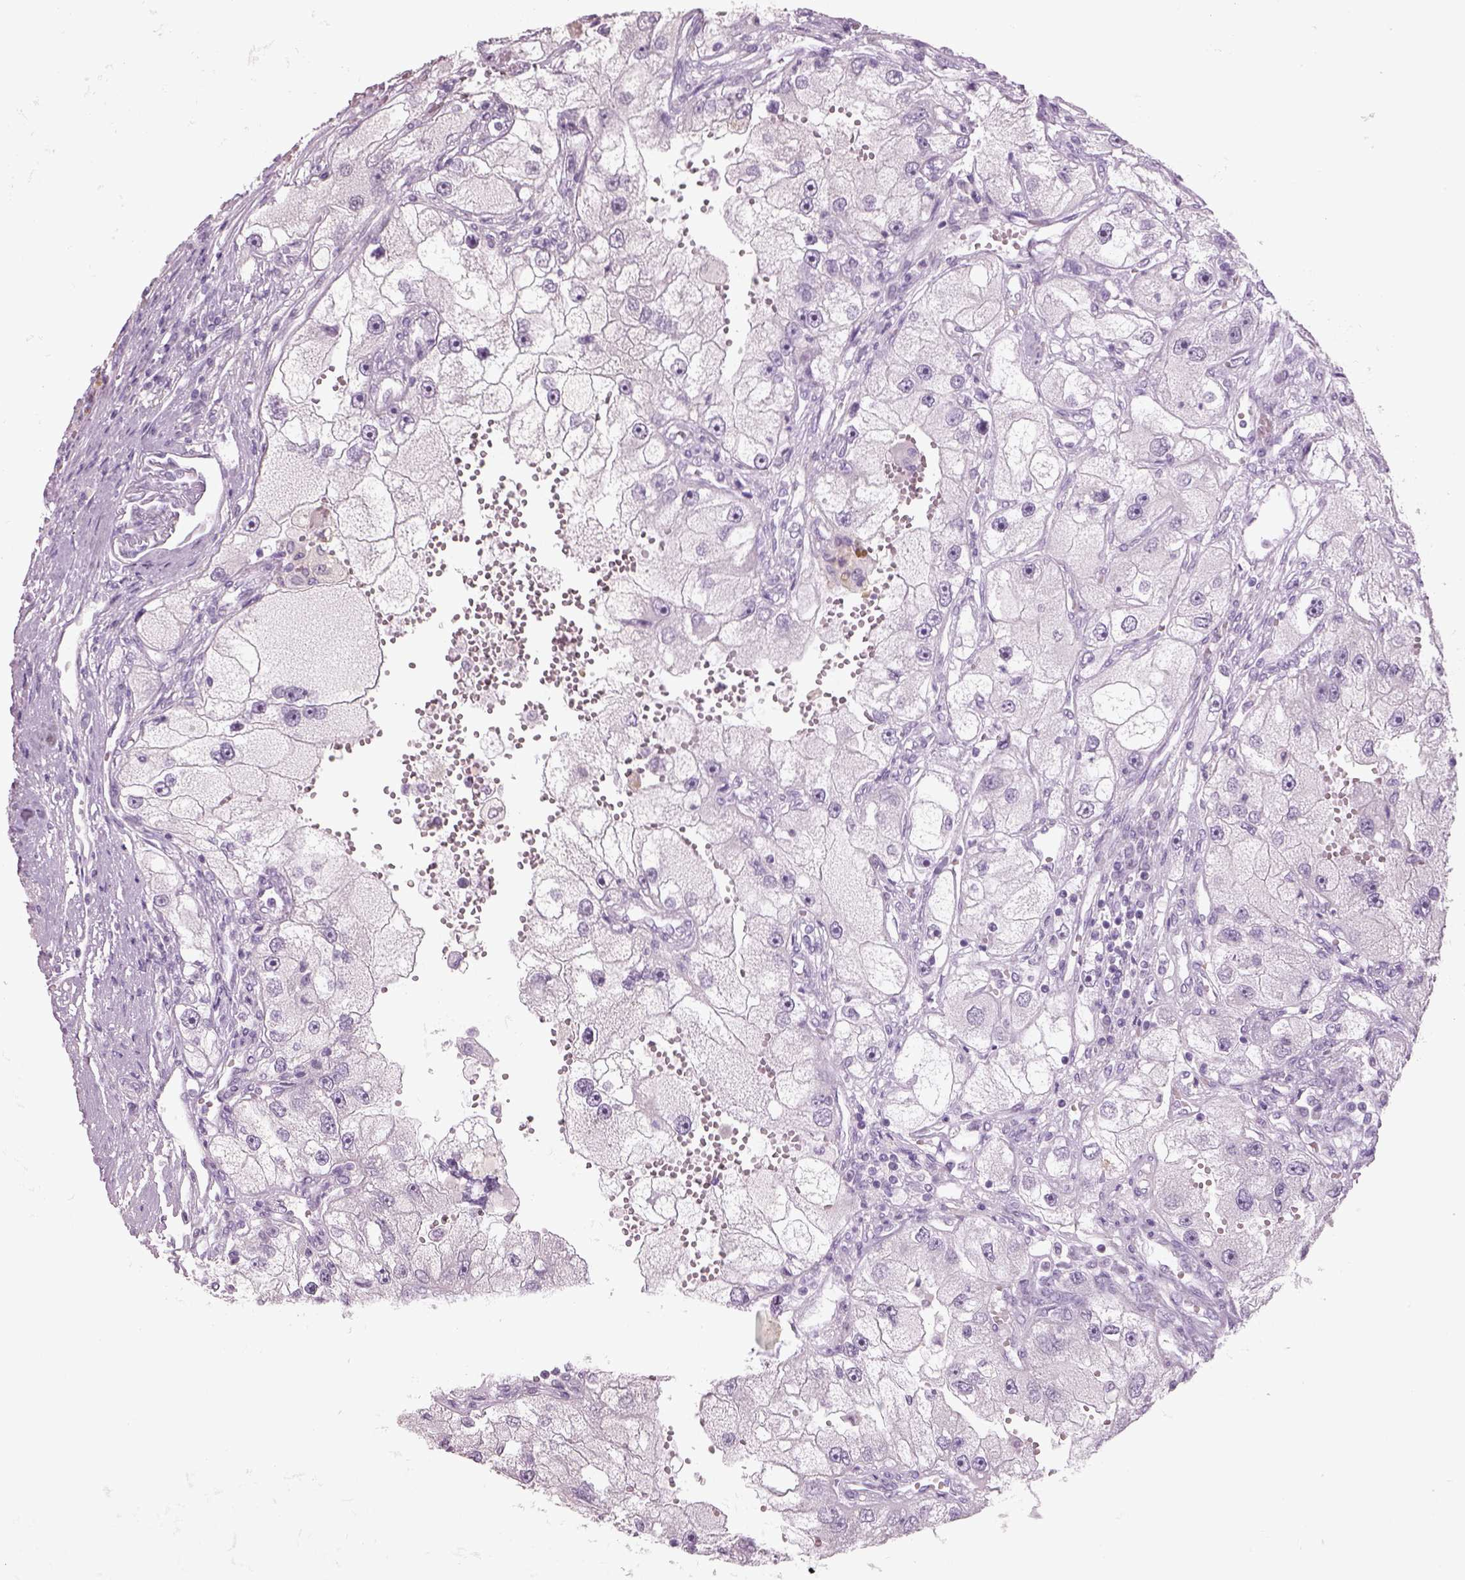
{"staining": {"intensity": "negative", "quantity": "none", "location": "none"}, "tissue": "renal cancer", "cell_type": "Tumor cells", "image_type": "cancer", "snomed": [{"axis": "morphology", "description": "Adenocarcinoma, NOS"}, {"axis": "topography", "description": "Kidney"}], "caption": "The immunohistochemistry image has no significant positivity in tumor cells of renal adenocarcinoma tissue.", "gene": "SLC6A2", "patient": {"sex": "male", "age": 63}}